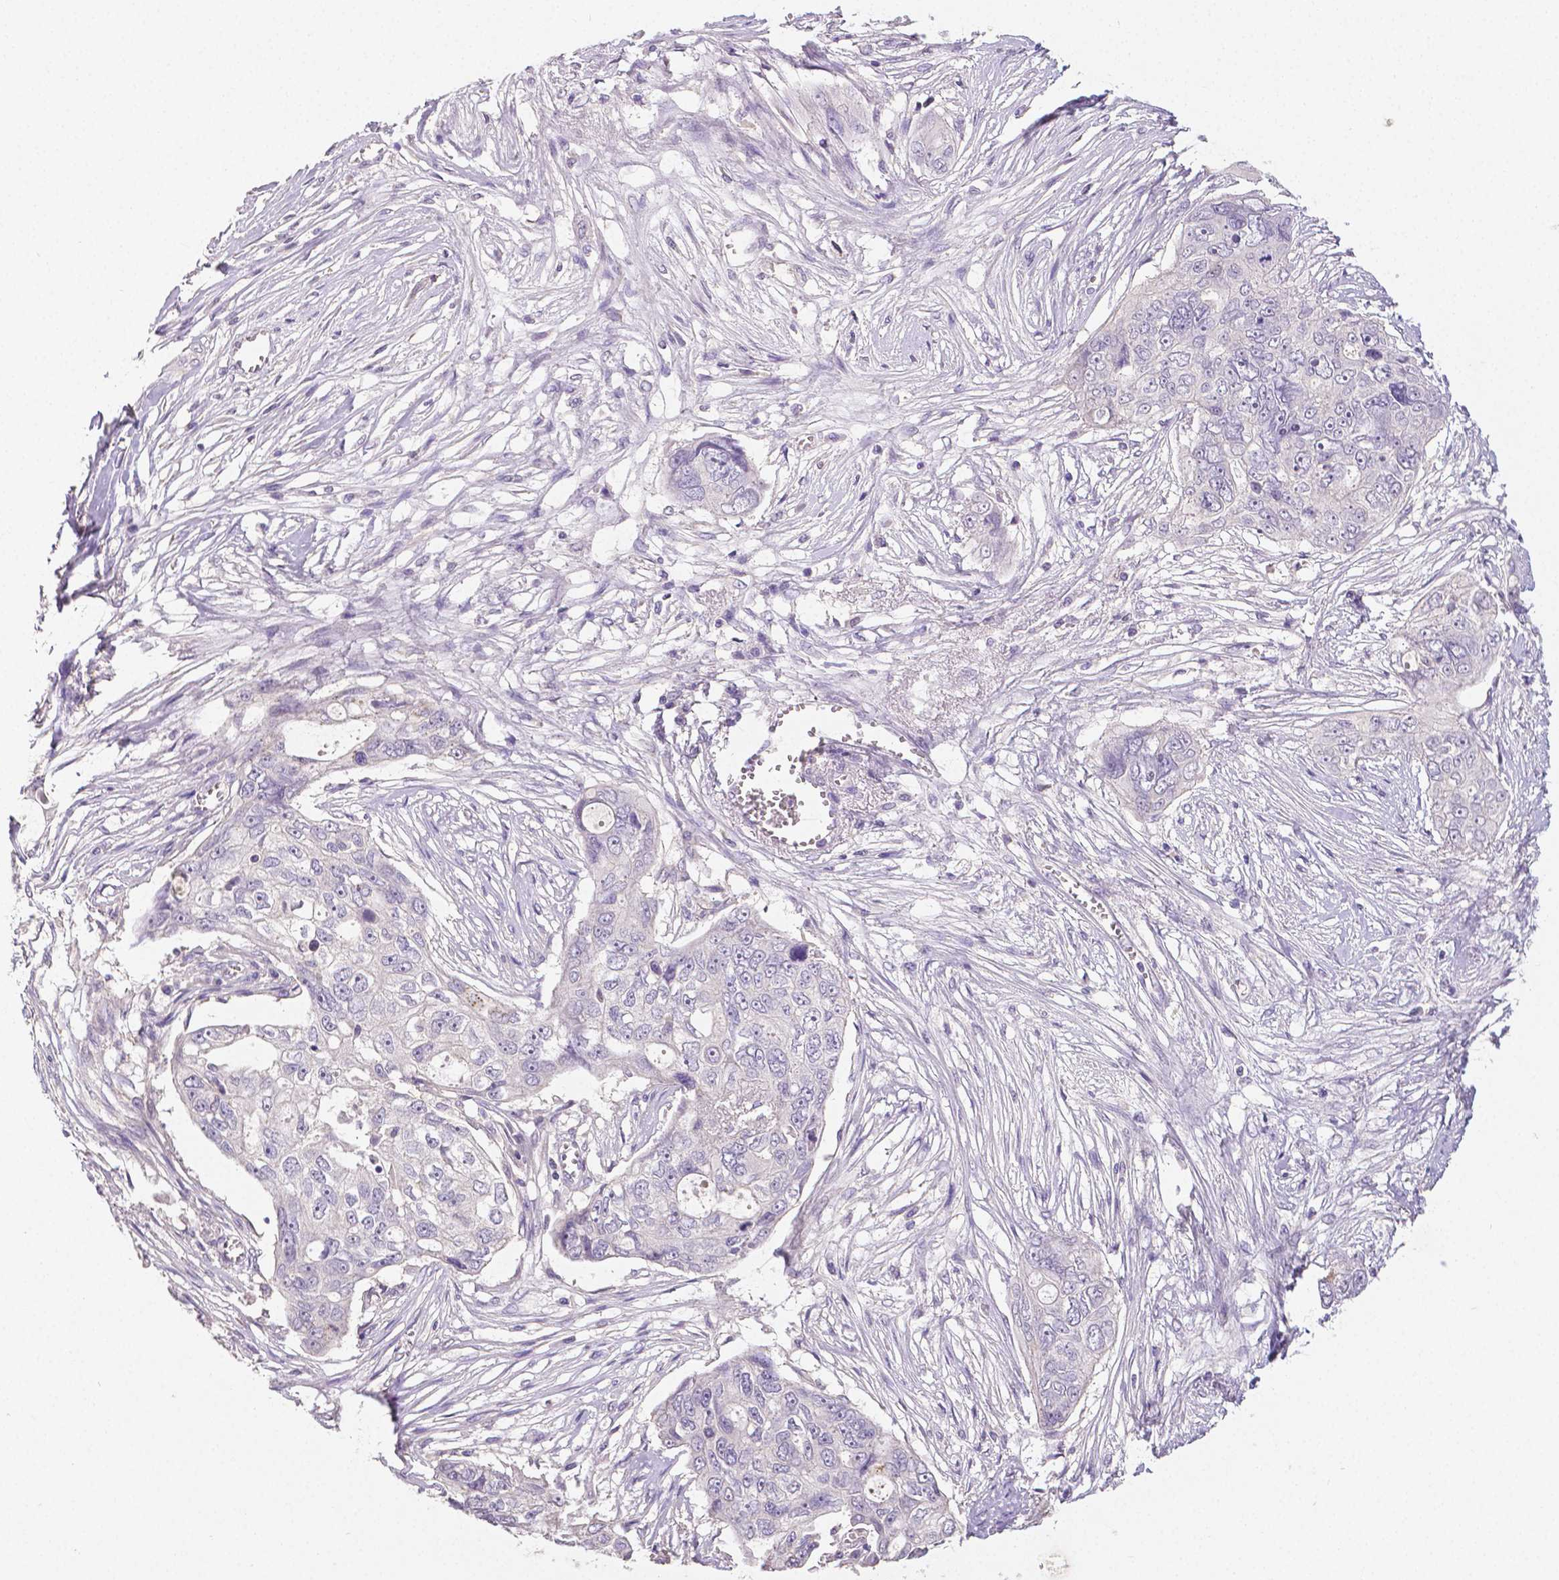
{"staining": {"intensity": "negative", "quantity": "none", "location": "none"}, "tissue": "ovarian cancer", "cell_type": "Tumor cells", "image_type": "cancer", "snomed": [{"axis": "morphology", "description": "Carcinoma, endometroid"}, {"axis": "topography", "description": "Ovary"}], "caption": "This micrograph is of ovarian cancer stained with immunohistochemistry to label a protein in brown with the nuclei are counter-stained blue. There is no expression in tumor cells.", "gene": "CRMP1", "patient": {"sex": "female", "age": 70}}